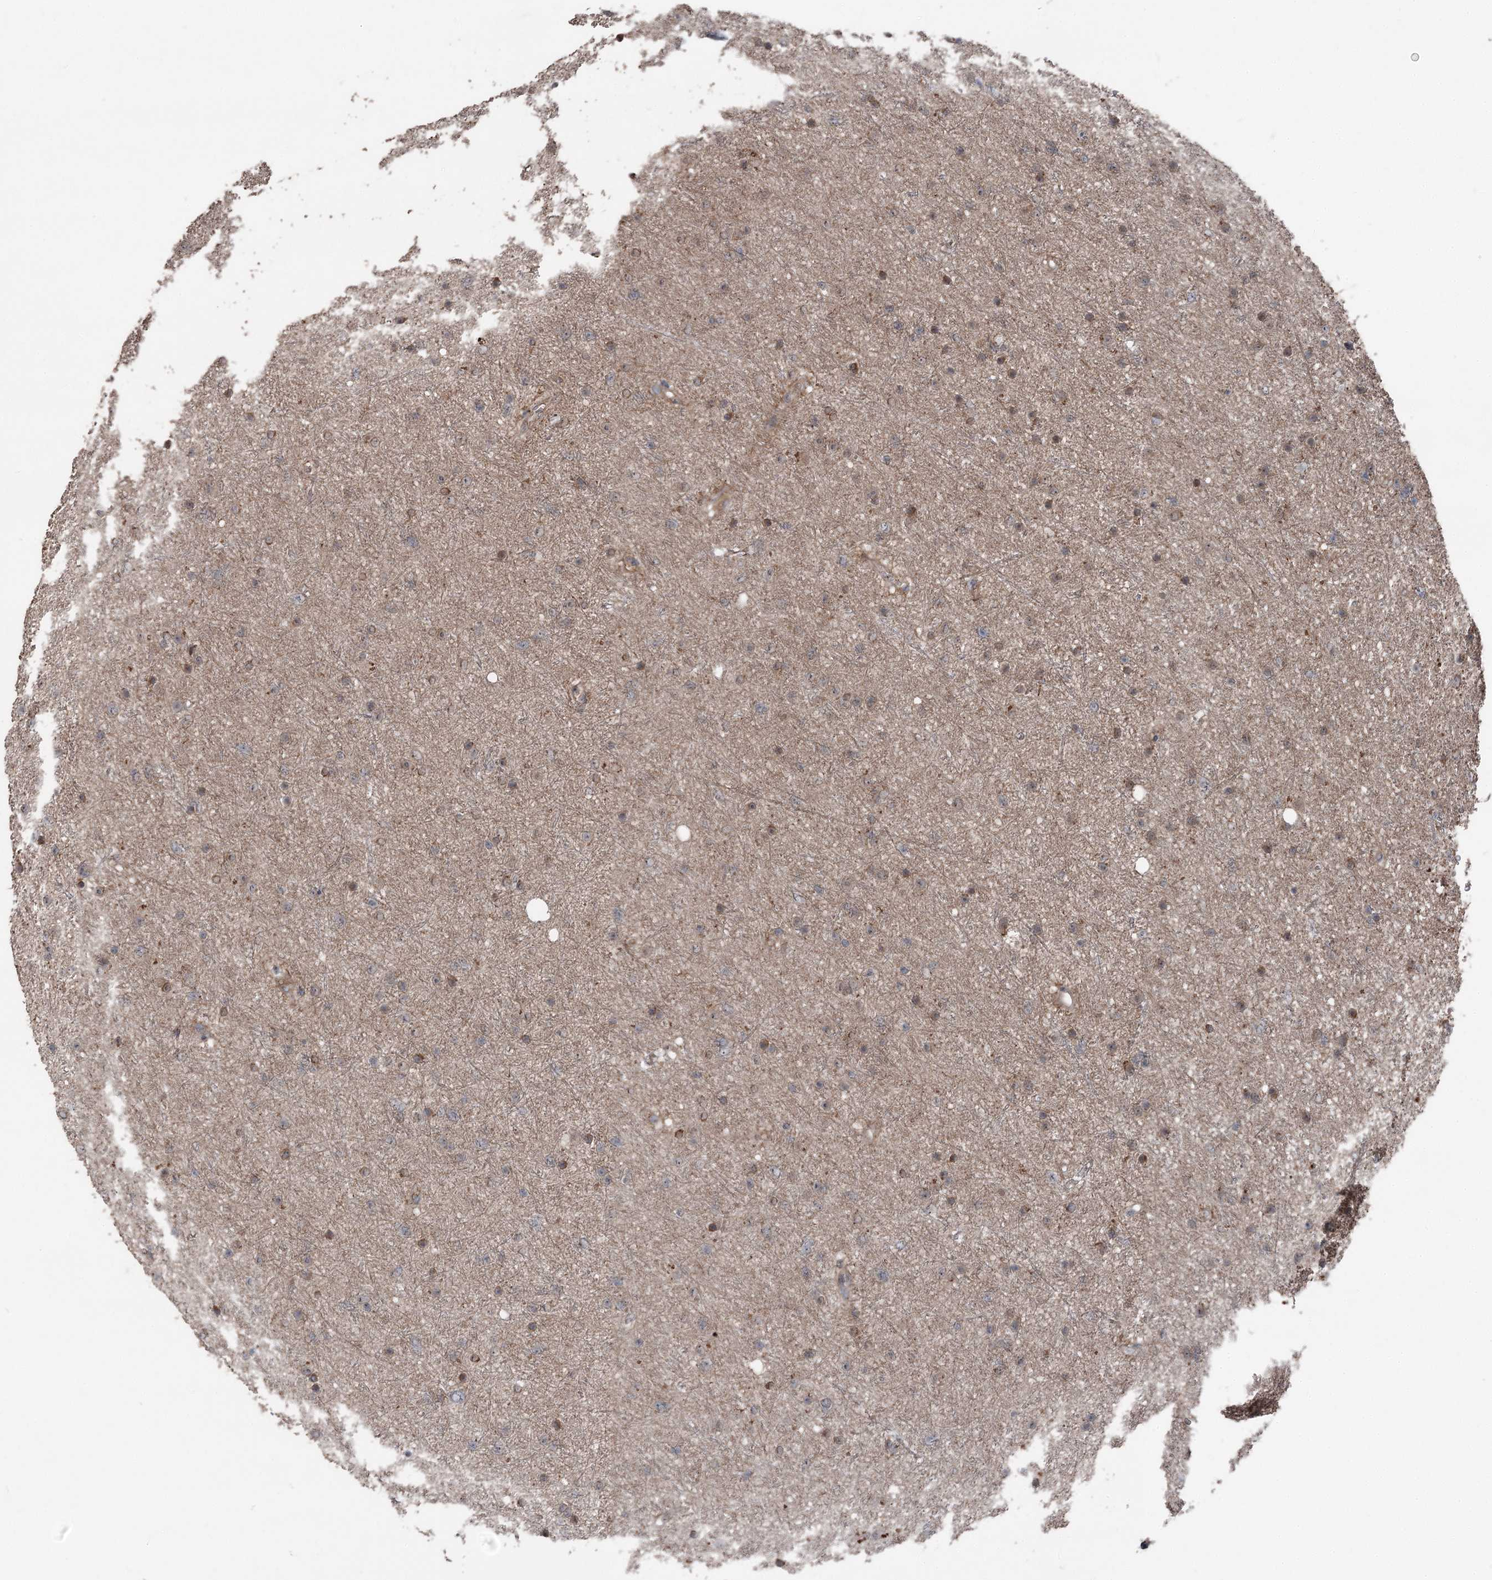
{"staining": {"intensity": "negative", "quantity": "none", "location": "none"}, "tissue": "glioma", "cell_type": "Tumor cells", "image_type": "cancer", "snomed": [{"axis": "morphology", "description": "Glioma, malignant, Low grade"}, {"axis": "topography", "description": "Cerebral cortex"}], "caption": "Glioma stained for a protein using immunohistochemistry (IHC) reveals no staining tumor cells.", "gene": "MAPK8IP2", "patient": {"sex": "female", "age": 39}}